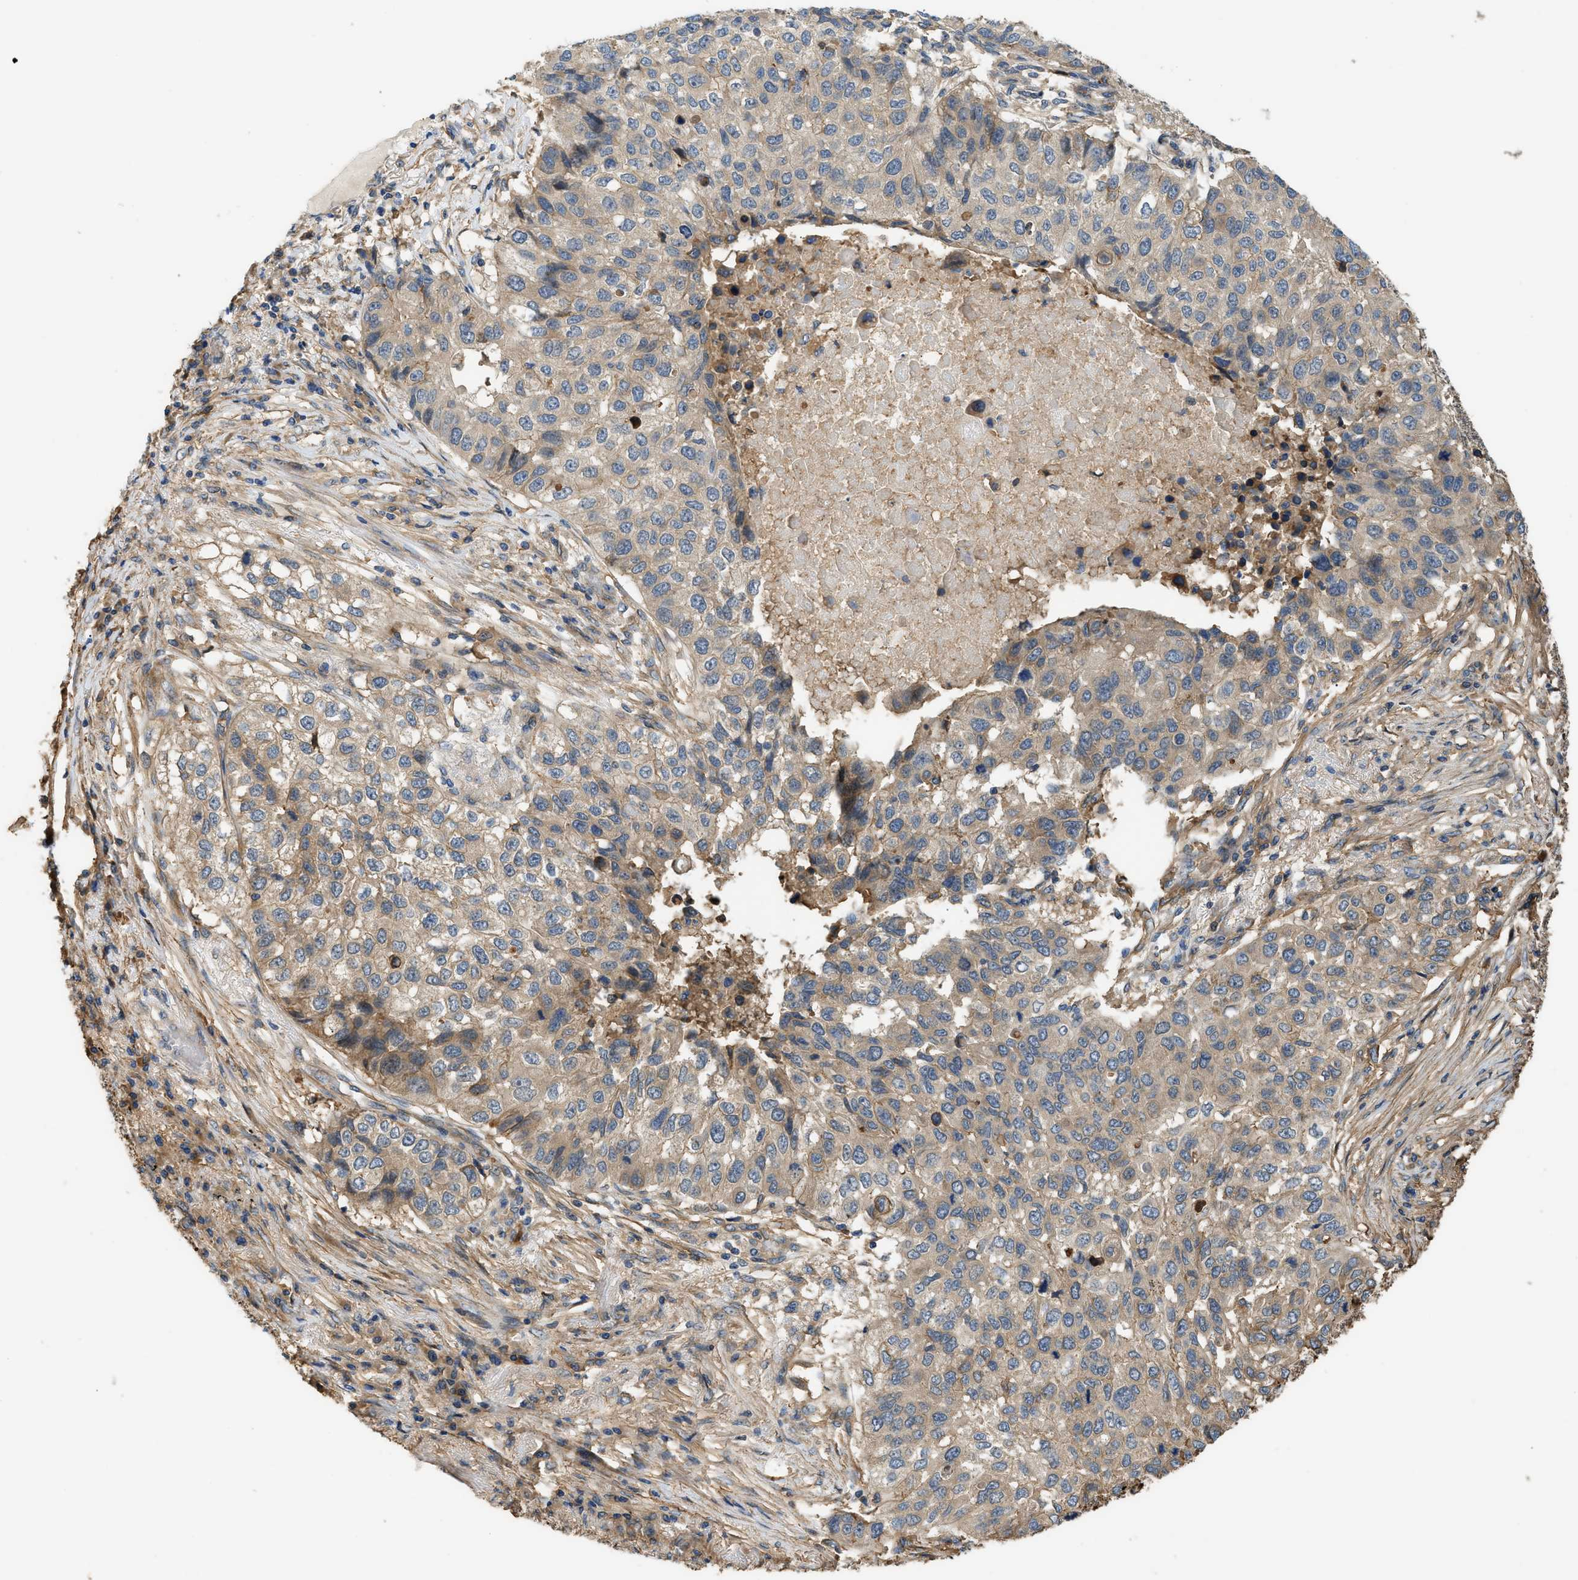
{"staining": {"intensity": "weak", "quantity": "25%-75%", "location": "cytoplasmic/membranous"}, "tissue": "lung cancer", "cell_type": "Tumor cells", "image_type": "cancer", "snomed": [{"axis": "morphology", "description": "Squamous cell carcinoma, NOS"}, {"axis": "topography", "description": "Lung"}], "caption": "The photomicrograph demonstrates staining of squamous cell carcinoma (lung), revealing weak cytoplasmic/membranous protein expression (brown color) within tumor cells.", "gene": "DDHD2", "patient": {"sex": "male", "age": 57}}